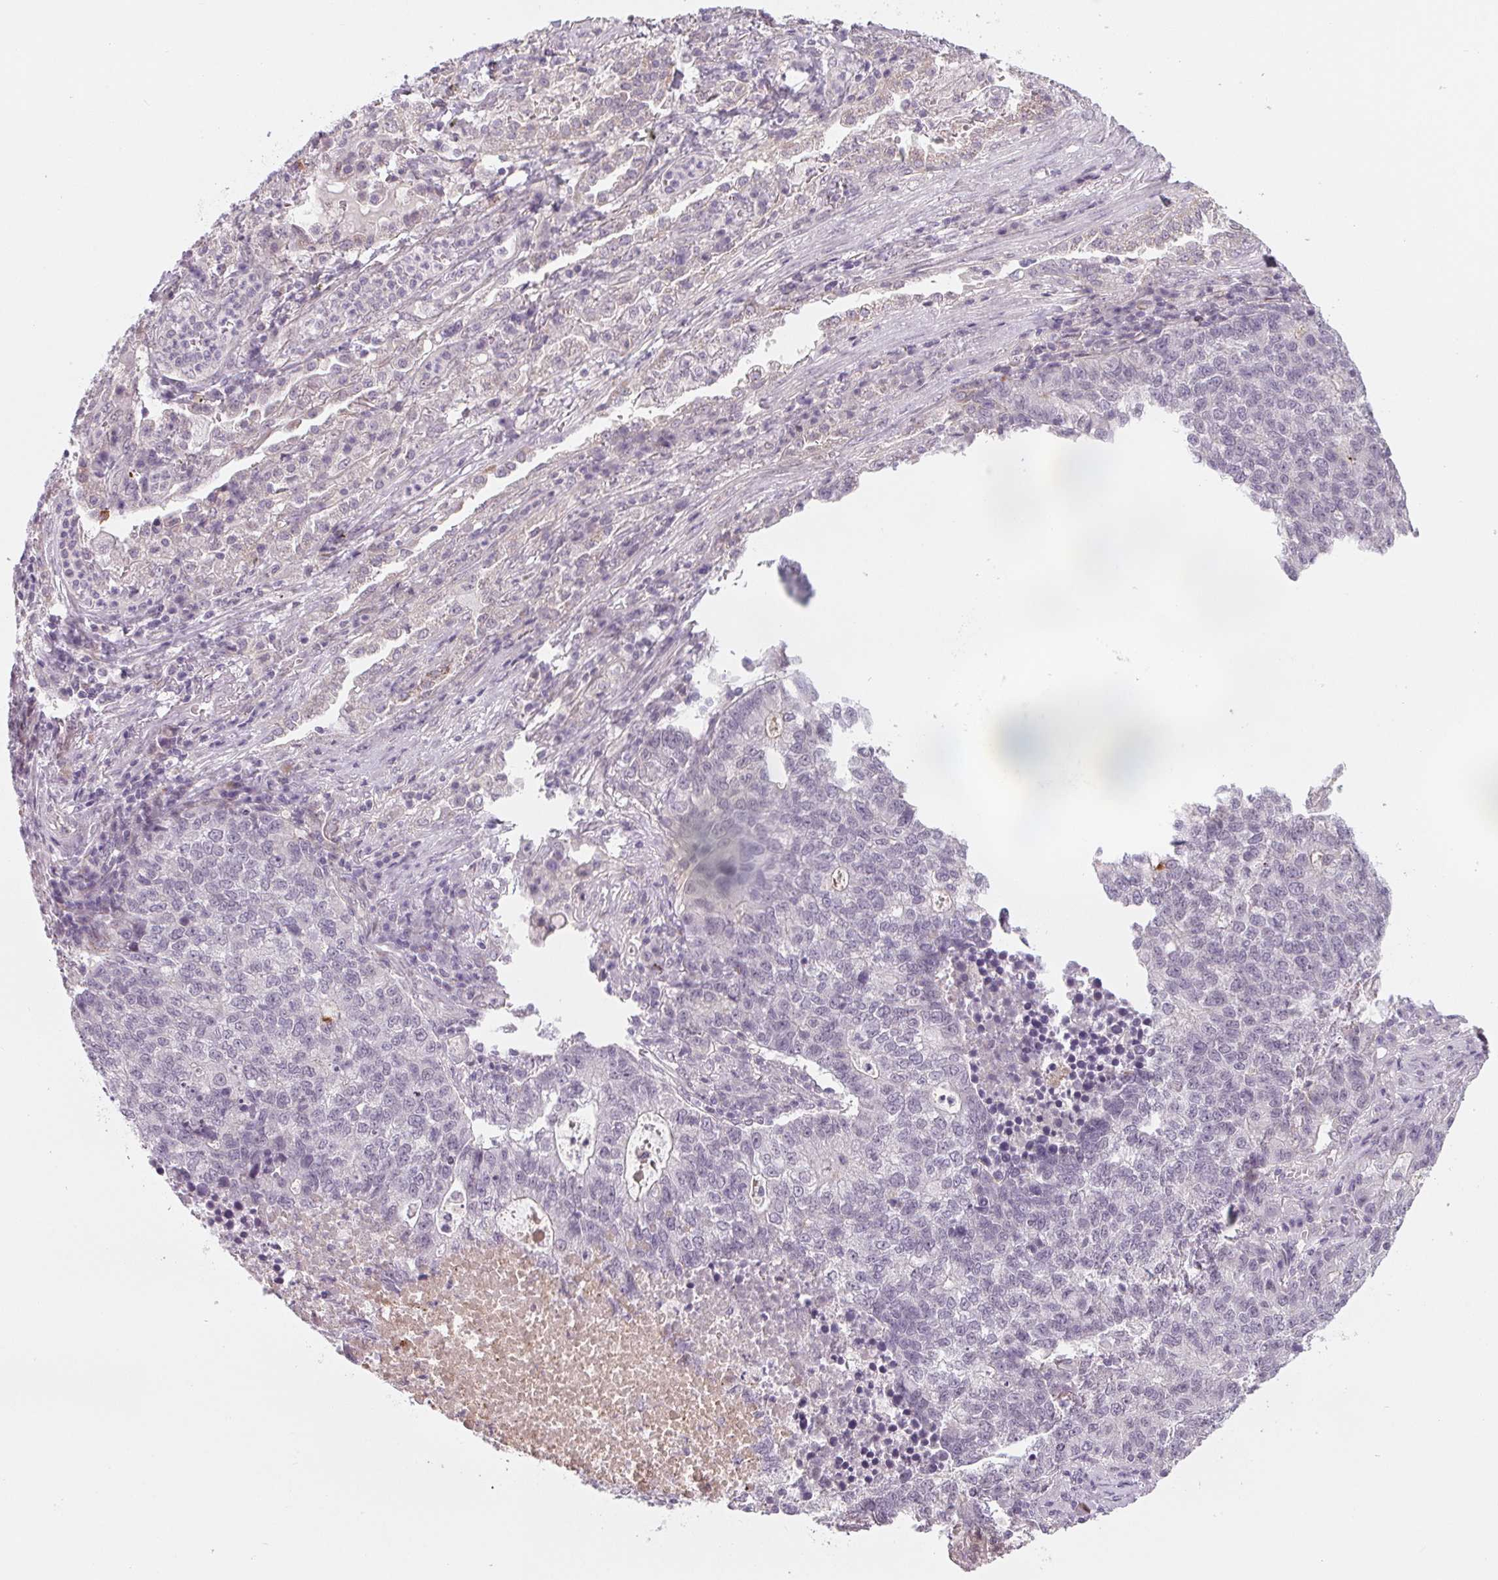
{"staining": {"intensity": "negative", "quantity": "none", "location": "none"}, "tissue": "lung cancer", "cell_type": "Tumor cells", "image_type": "cancer", "snomed": [{"axis": "morphology", "description": "Adenocarcinoma, NOS"}, {"axis": "topography", "description": "Lung"}], "caption": "Human lung cancer stained for a protein using immunohistochemistry displays no expression in tumor cells.", "gene": "CFC1", "patient": {"sex": "male", "age": 57}}